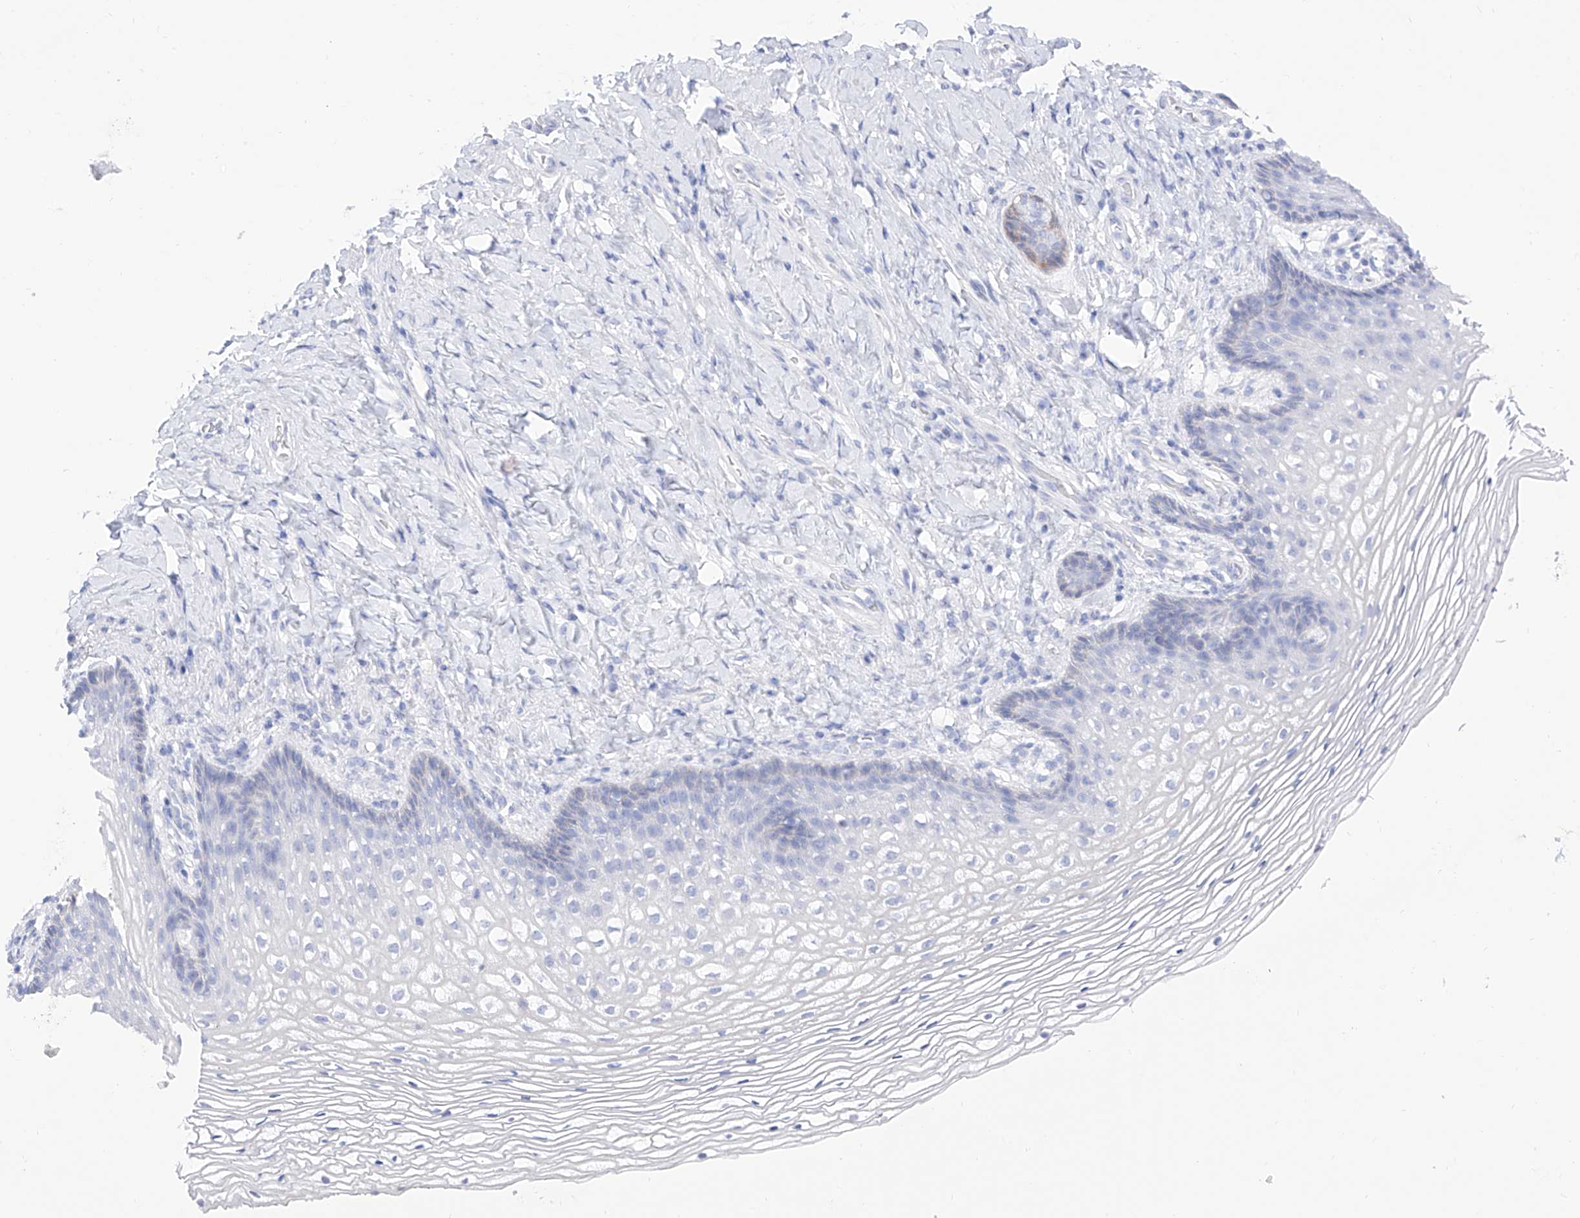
{"staining": {"intensity": "negative", "quantity": "none", "location": "none"}, "tissue": "vagina", "cell_type": "Squamous epithelial cells", "image_type": "normal", "snomed": [{"axis": "morphology", "description": "Normal tissue, NOS"}, {"axis": "topography", "description": "Vagina"}], "caption": "Immunohistochemistry of benign vagina exhibits no positivity in squamous epithelial cells. (DAB immunohistochemistry (IHC) visualized using brightfield microscopy, high magnification).", "gene": "TRPC7", "patient": {"sex": "female", "age": 60}}